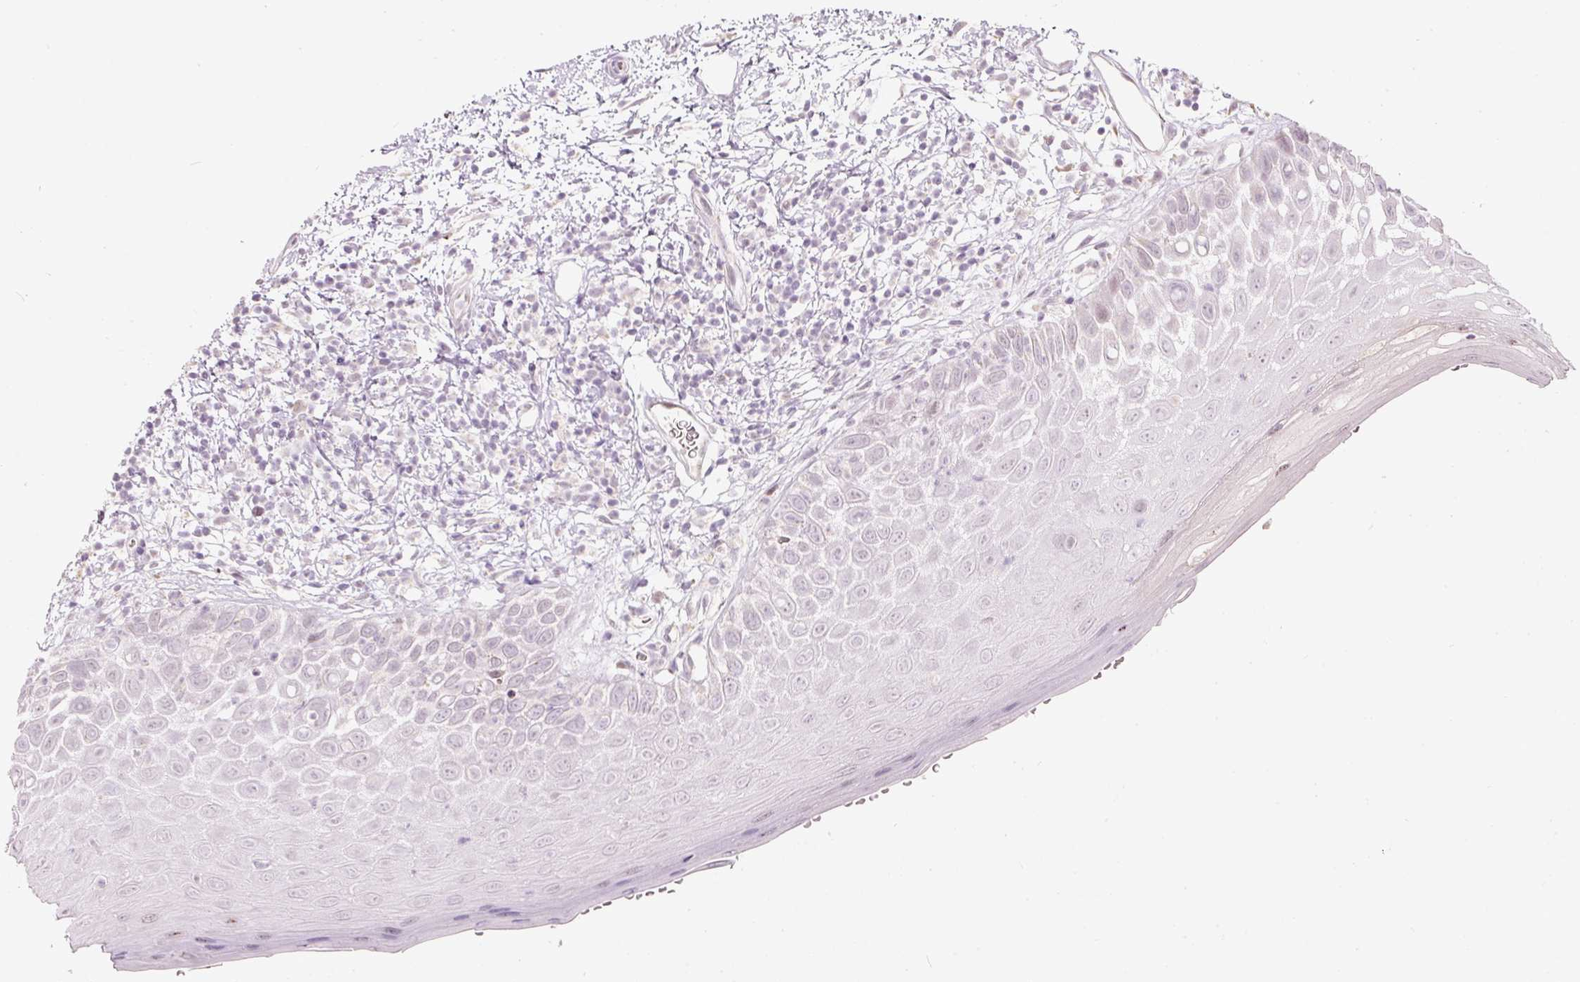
{"staining": {"intensity": "negative", "quantity": "none", "location": "none"}, "tissue": "oral mucosa", "cell_type": "Squamous epithelial cells", "image_type": "normal", "snomed": [{"axis": "morphology", "description": "Normal tissue, NOS"}, {"axis": "morphology", "description": "Squamous cell carcinoma, NOS"}, {"axis": "topography", "description": "Oral tissue"}, {"axis": "topography", "description": "Tounge, NOS"}, {"axis": "topography", "description": "Head-Neck"}], "caption": "DAB immunohistochemical staining of normal oral mucosa exhibits no significant expression in squamous epithelial cells.", "gene": "RNF39", "patient": {"sex": "male", "age": 76}}